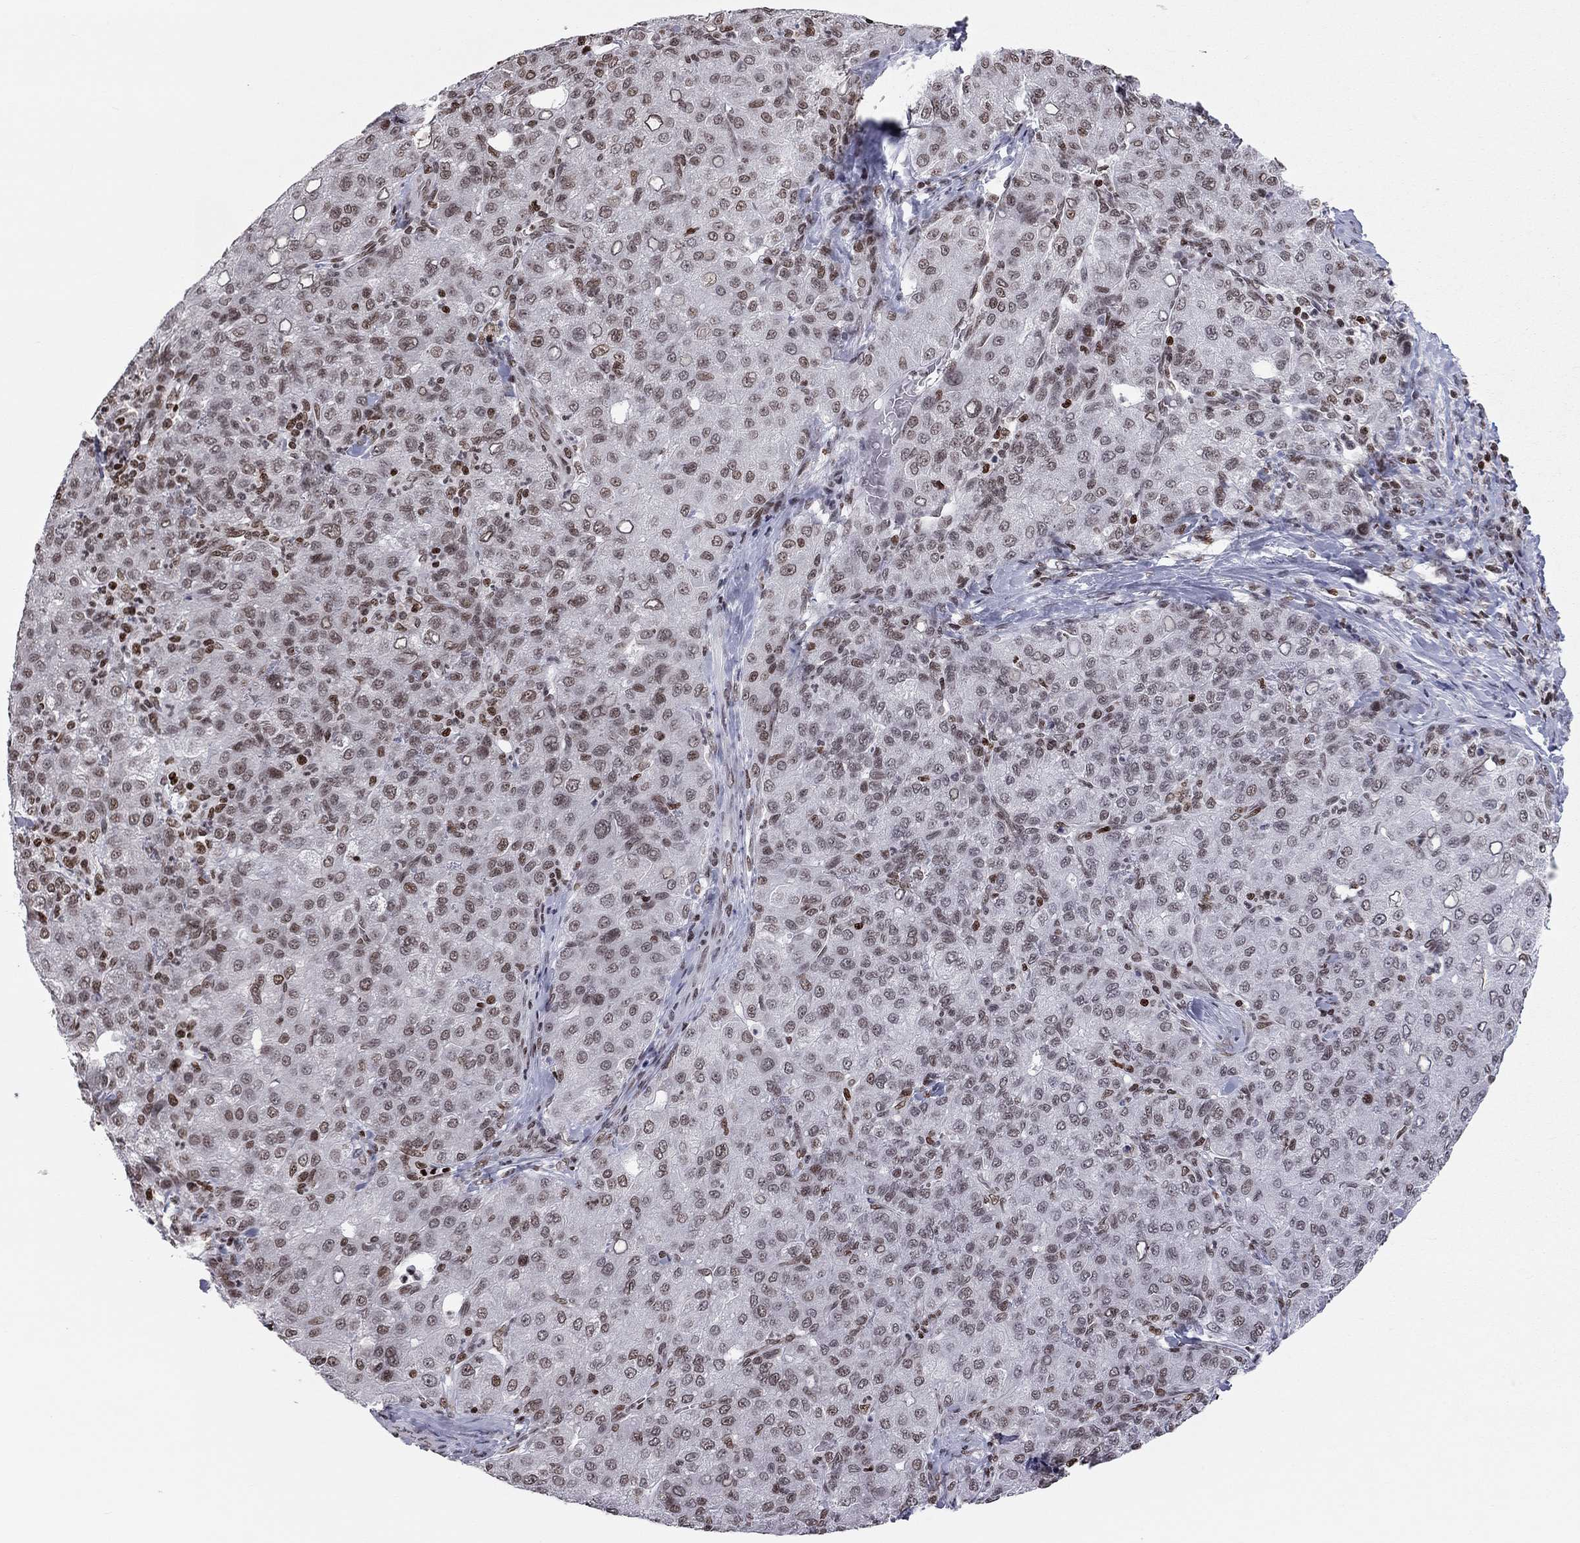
{"staining": {"intensity": "moderate", "quantity": "<25%", "location": "nuclear"}, "tissue": "liver cancer", "cell_type": "Tumor cells", "image_type": "cancer", "snomed": [{"axis": "morphology", "description": "Carcinoma, Hepatocellular, NOS"}, {"axis": "topography", "description": "Liver"}], "caption": "Moderate nuclear staining is seen in approximately <25% of tumor cells in liver cancer (hepatocellular carcinoma).", "gene": "H2AX", "patient": {"sex": "male", "age": 65}}